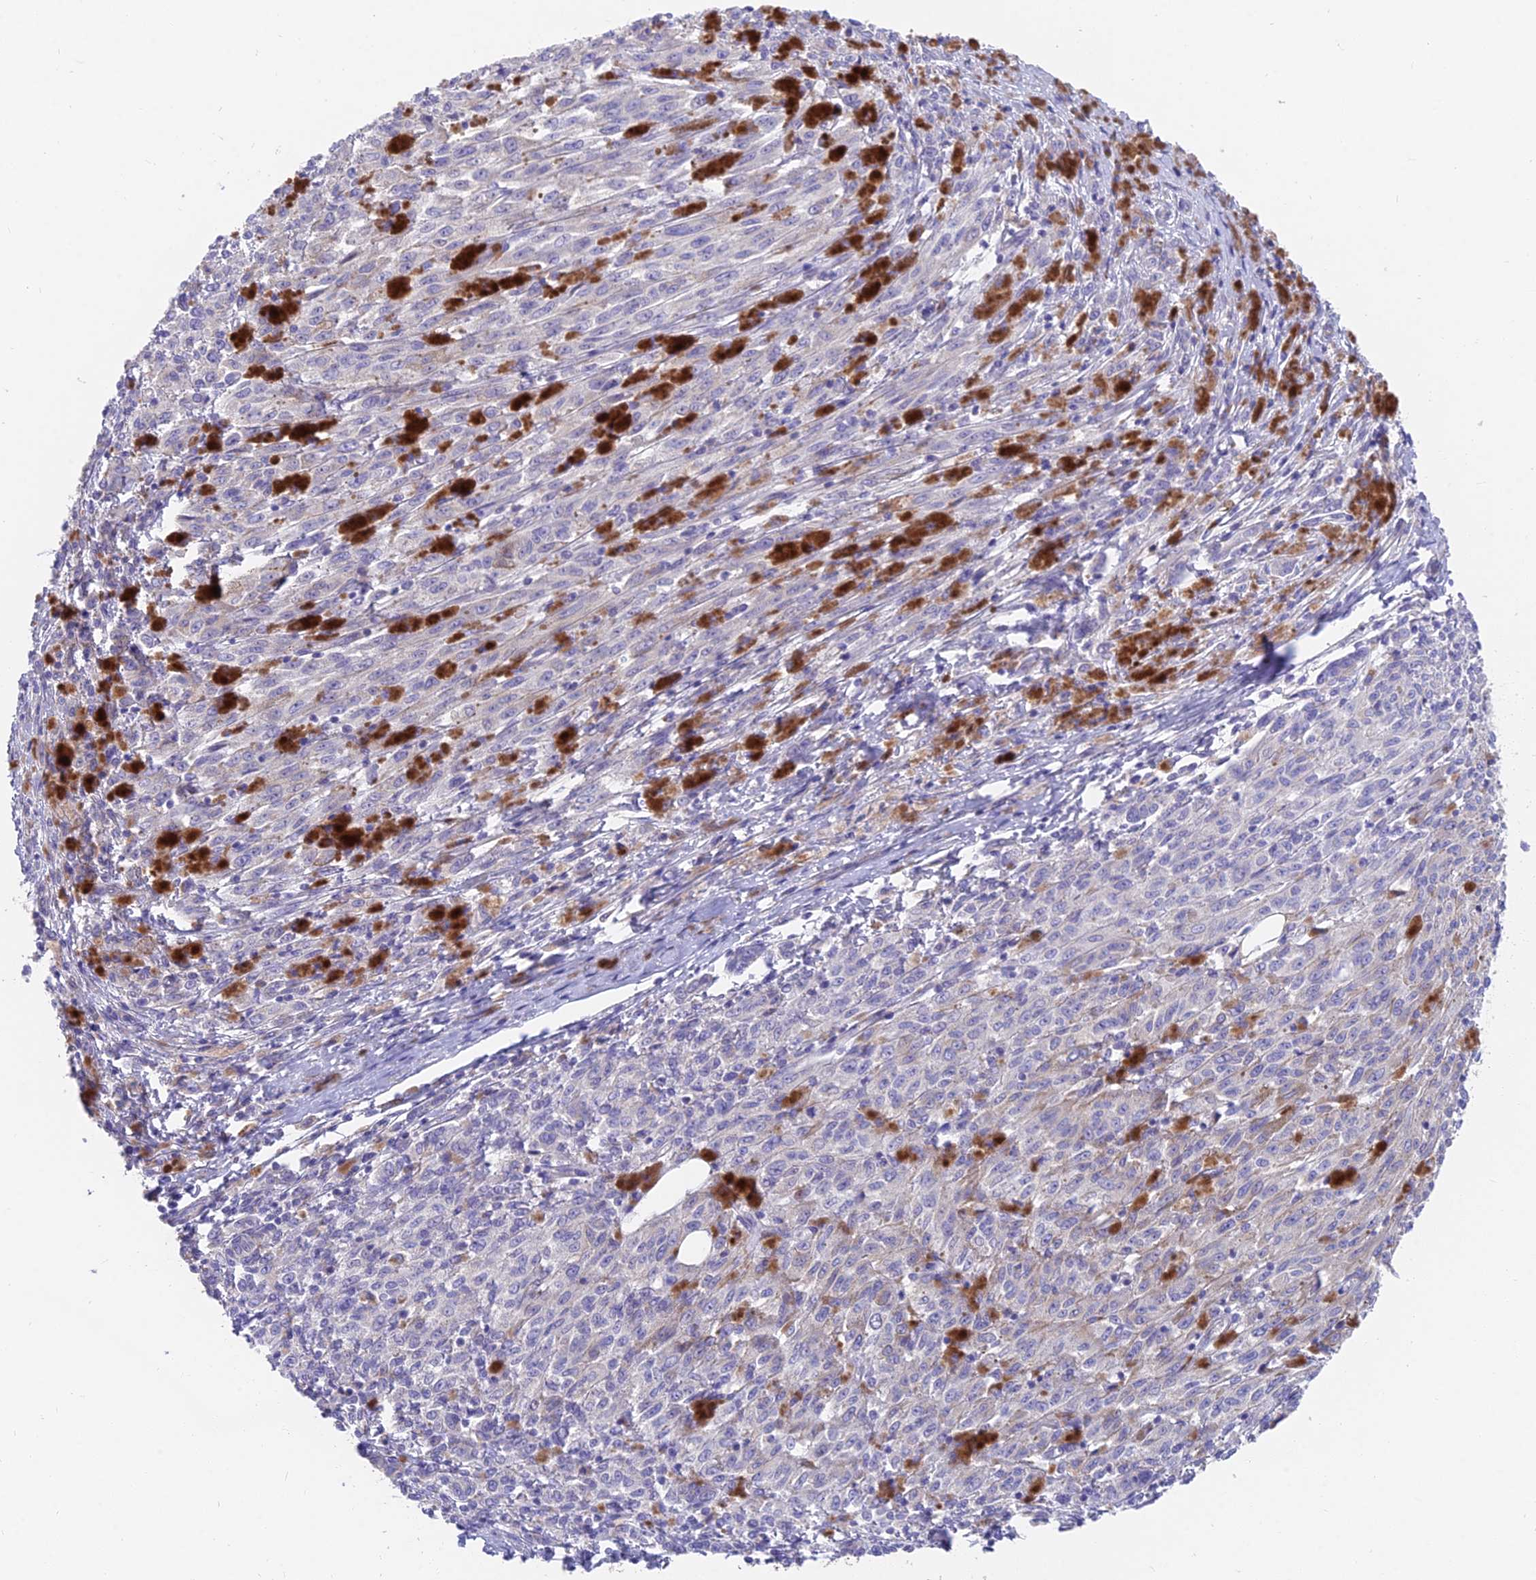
{"staining": {"intensity": "negative", "quantity": "none", "location": "none"}, "tissue": "melanoma", "cell_type": "Tumor cells", "image_type": "cancer", "snomed": [{"axis": "morphology", "description": "Malignant melanoma, NOS"}, {"axis": "topography", "description": "Skin"}], "caption": "There is no significant expression in tumor cells of melanoma.", "gene": "FAM168B", "patient": {"sex": "female", "age": 52}}